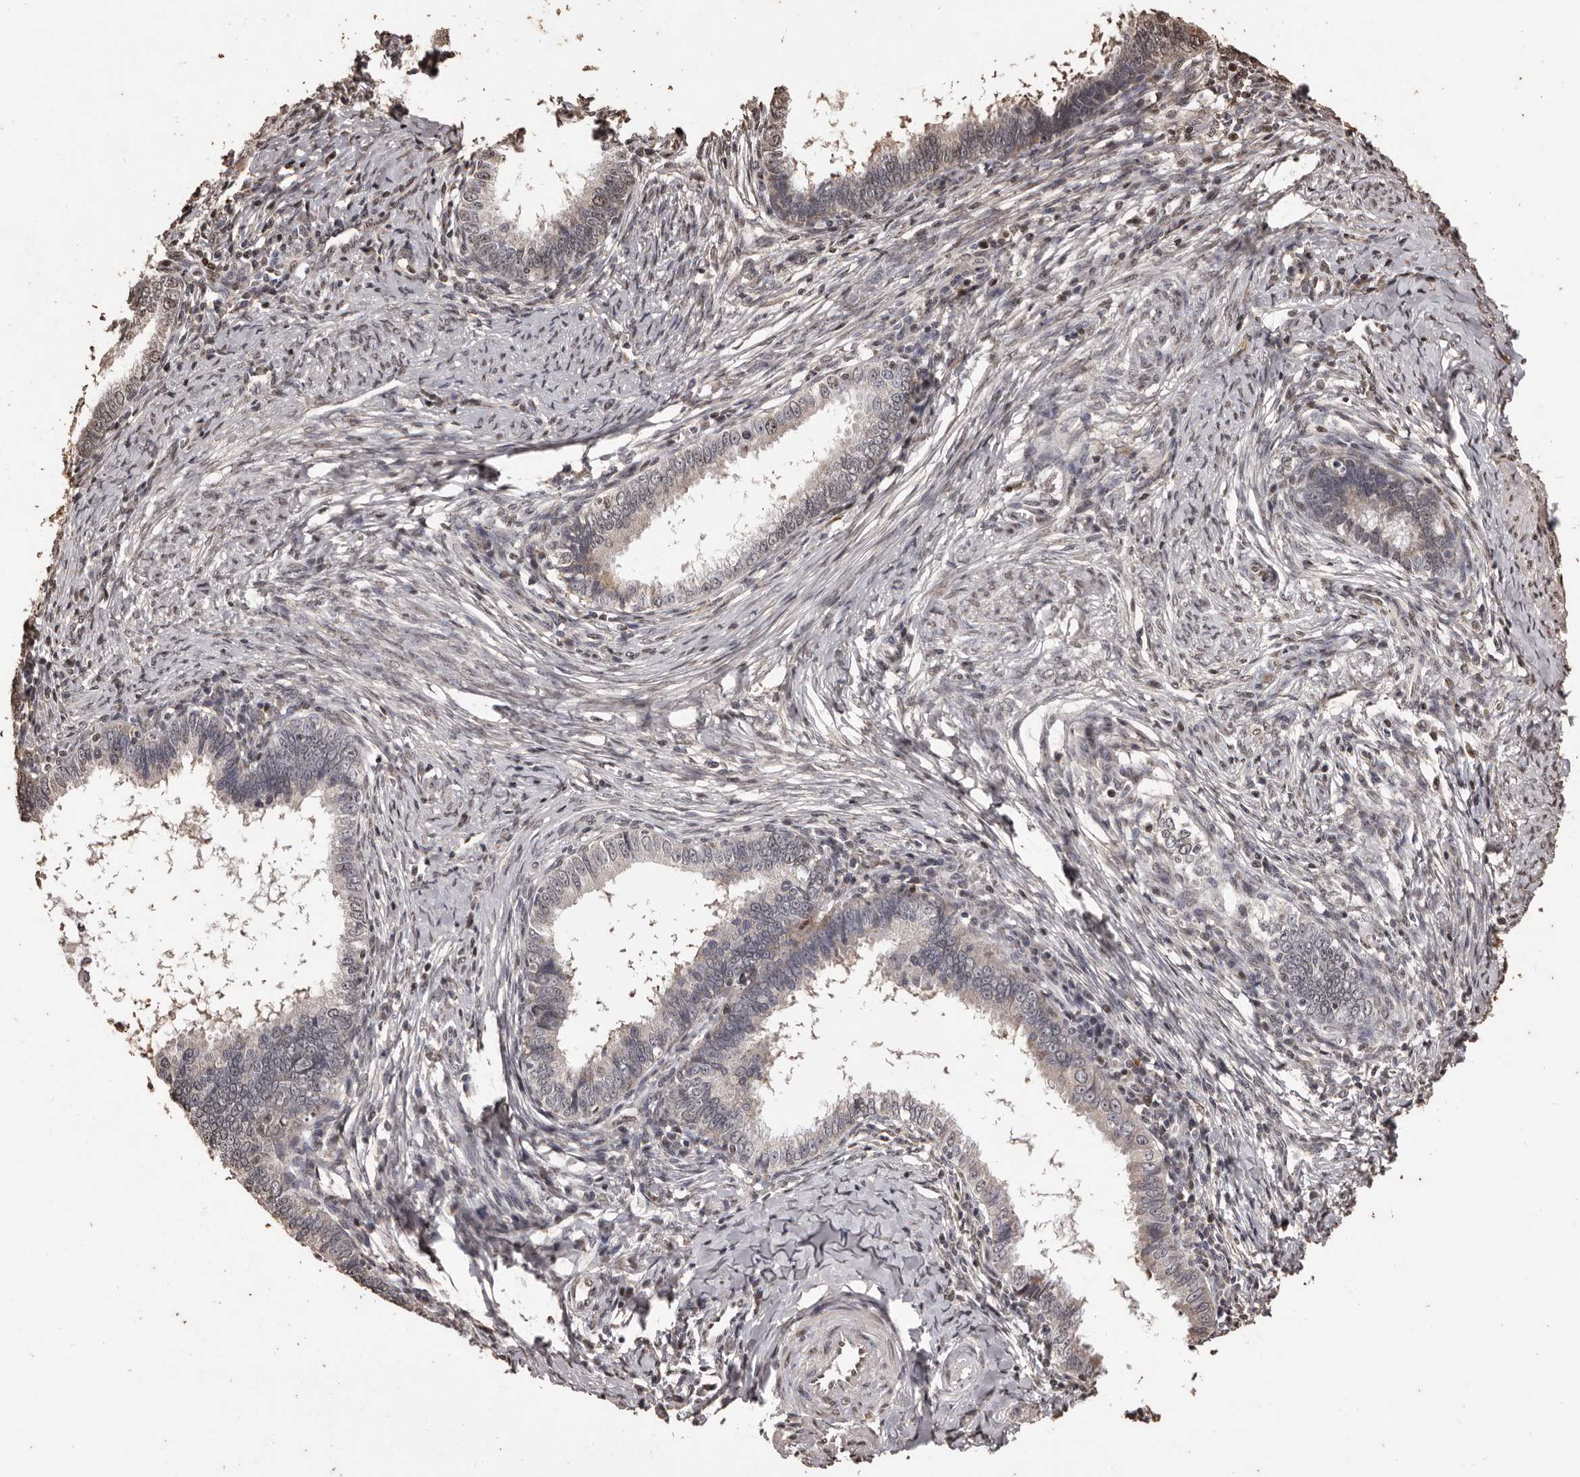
{"staining": {"intensity": "weak", "quantity": "<25%", "location": "cytoplasmic/membranous"}, "tissue": "cervical cancer", "cell_type": "Tumor cells", "image_type": "cancer", "snomed": [{"axis": "morphology", "description": "Adenocarcinoma, NOS"}, {"axis": "topography", "description": "Cervix"}], "caption": "An IHC photomicrograph of cervical cancer is shown. There is no staining in tumor cells of cervical cancer.", "gene": "NAV1", "patient": {"sex": "female", "age": 36}}